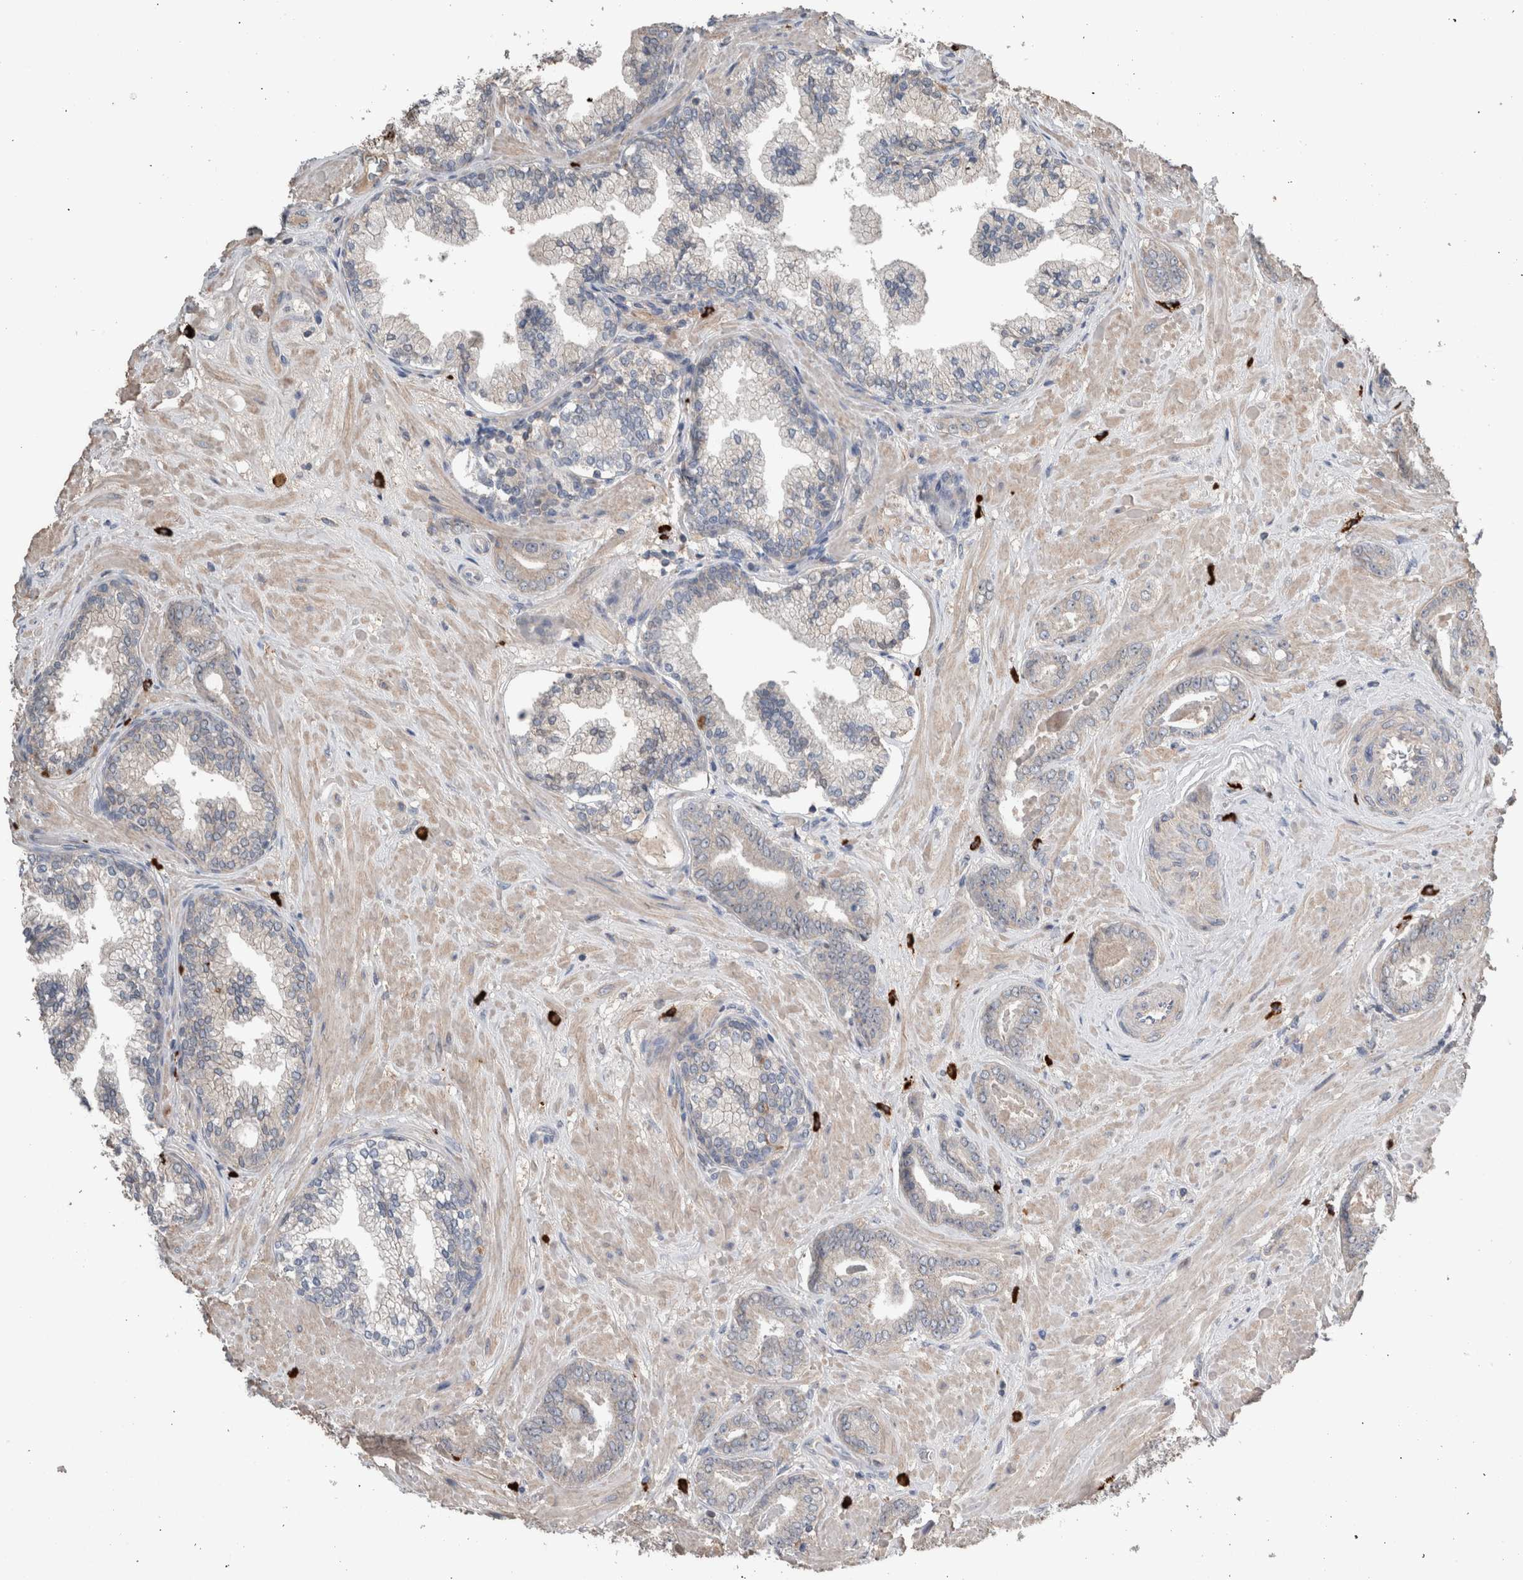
{"staining": {"intensity": "negative", "quantity": "none", "location": "none"}, "tissue": "prostate cancer", "cell_type": "Tumor cells", "image_type": "cancer", "snomed": [{"axis": "morphology", "description": "Adenocarcinoma, Low grade"}, {"axis": "topography", "description": "Prostate"}], "caption": "The immunohistochemistry (IHC) micrograph has no significant positivity in tumor cells of prostate cancer tissue. (DAB IHC, high magnification).", "gene": "CRNN", "patient": {"sex": "male", "age": 71}}